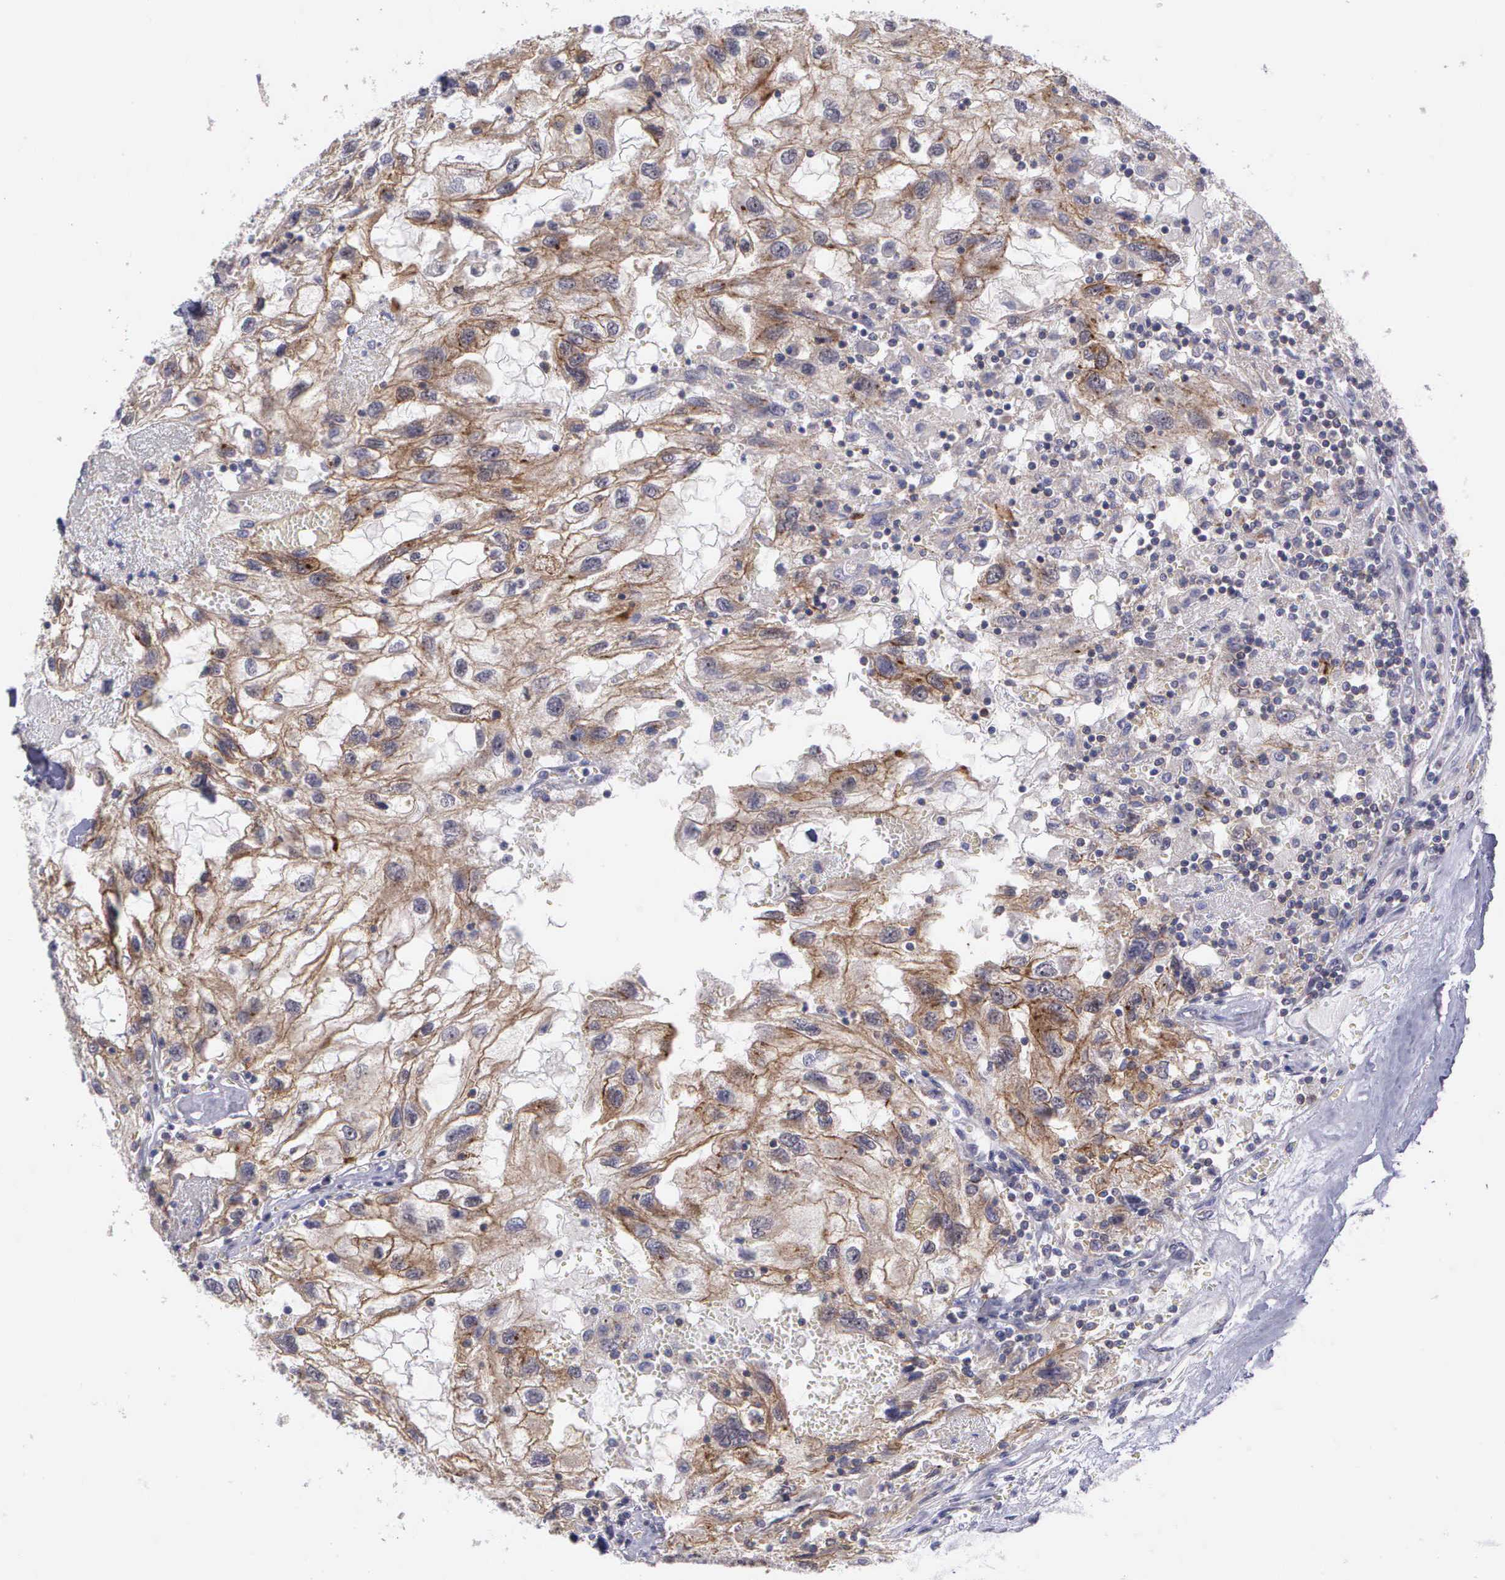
{"staining": {"intensity": "weak", "quantity": "25%-75%", "location": "cytoplasmic/membranous"}, "tissue": "renal cancer", "cell_type": "Tumor cells", "image_type": "cancer", "snomed": [{"axis": "morphology", "description": "Normal tissue, NOS"}, {"axis": "morphology", "description": "Adenocarcinoma, NOS"}, {"axis": "topography", "description": "Kidney"}], "caption": "Renal cancer (adenocarcinoma) tissue exhibits weak cytoplasmic/membranous positivity in approximately 25%-75% of tumor cells", "gene": "MICAL3", "patient": {"sex": "male", "age": 71}}